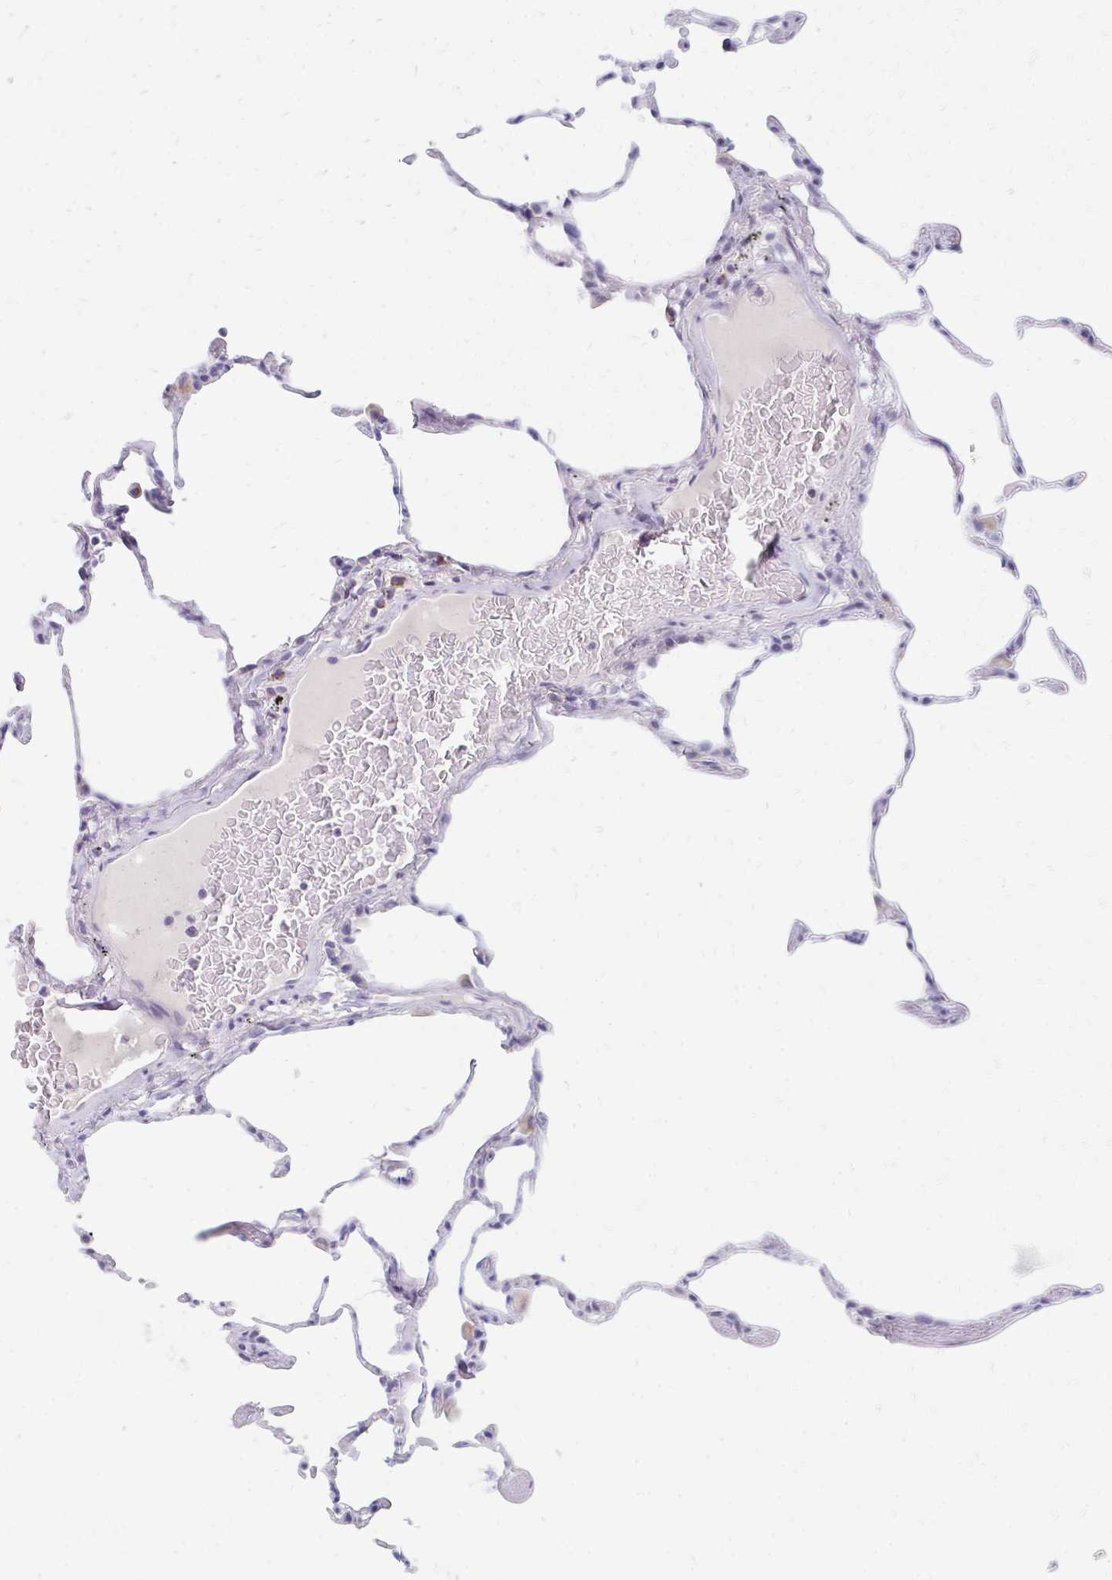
{"staining": {"intensity": "moderate", "quantity": "<25%", "location": "cytoplasmic/membranous"}, "tissue": "lung", "cell_type": "Alveolar cells", "image_type": "normal", "snomed": [{"axis": "morphology", "description": "Normal tissue, NOS"}, {"axis": "topography", "description": "Lung"}], "caption": "This image exhibits normal lung stained with immunohistochemistry to label a protein in brown. The cytoplasmic/membranous of alveolar cells show moderate positivity for the protein. Nuclei are counter-stained blue.", "gene": "OR10V1", "patient": {"sex": "female", "age": 57}}